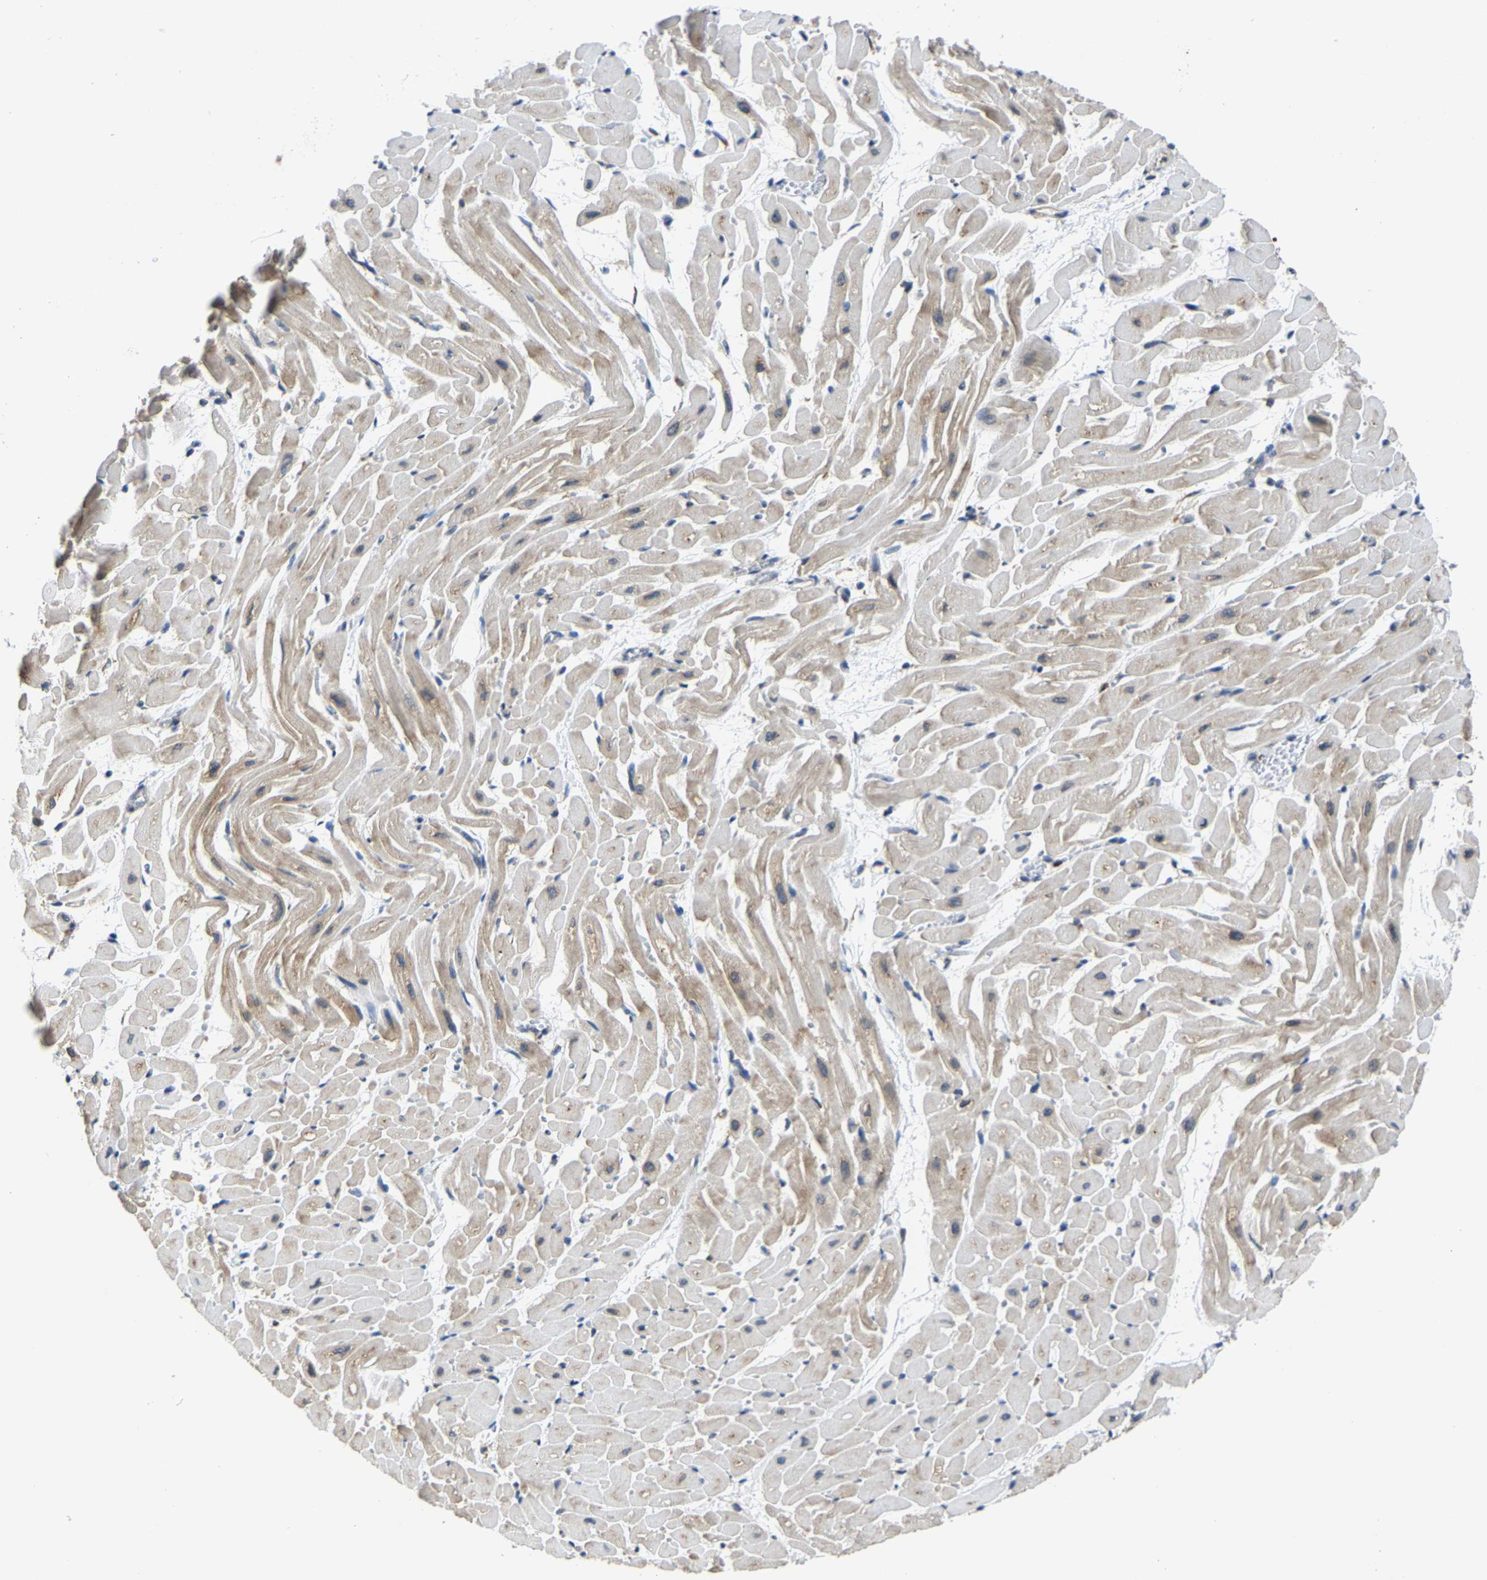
{"staining": {"intensity": "moderate", "quantity": ">75%", "location": "cytoplasmic/membranous"}, "tissue": "heart muscle", "cell_type": "Cardiomyocytes", "image_type": "normal", "snomed": [{"axis": "morphology", "description": "Normal tissue, NOS"}, {"axis": "topography", "description": "Heart"}], "caption": "Immunohistochemical staining of normal human heart muscle shows >75% levels of moderate cytoplasmic/membranous protein positivity in about >75% of cardiomyocytes. (IHC, brightfield microscopy, high magnification).", "gene": "G3BP2", "patient": {"sex": "male", "age": 45}}